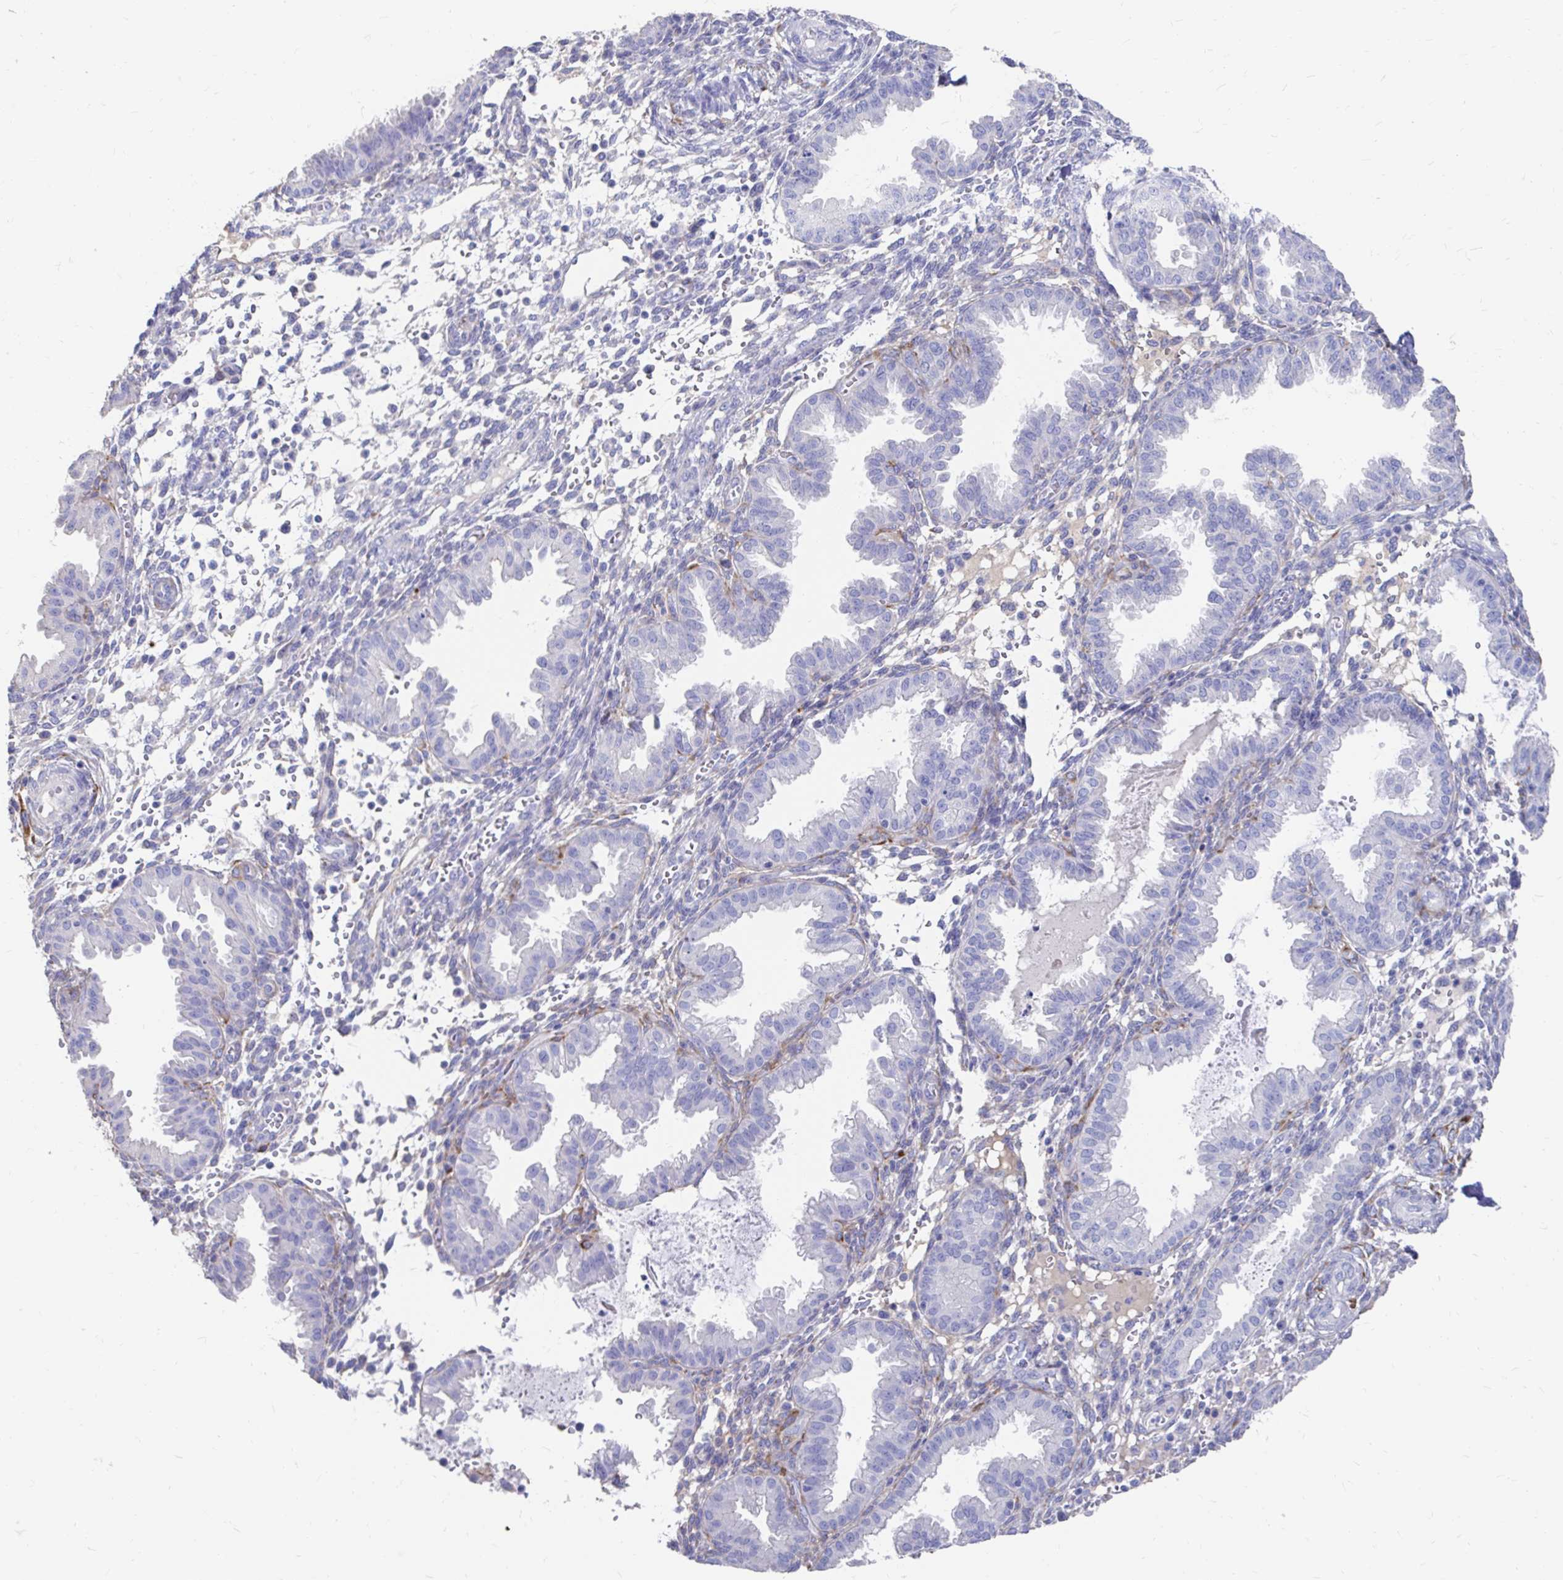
{"staining": {"intensity": "negative", "quantity": "none", "location": "none"}, "tissue": "endometrium", "cell_type": "Cells in endometrial stroma", "image_type": "normal", "snomed": [{"axis": "morphology", "description": "Normal tissue, NOS"}, {"axis": "topography", "description": "Endometrium"}], "caption": "Immunohistochemistry (IHC) of benign human endometrium shows no expression in cells in endometrial stroma. The staining is performed using DAB brown chromogen with nuclei counter-stained in using hematoxylin.", "gene": "LAMC3", "patient": {"sex": "female", "age": 33}}